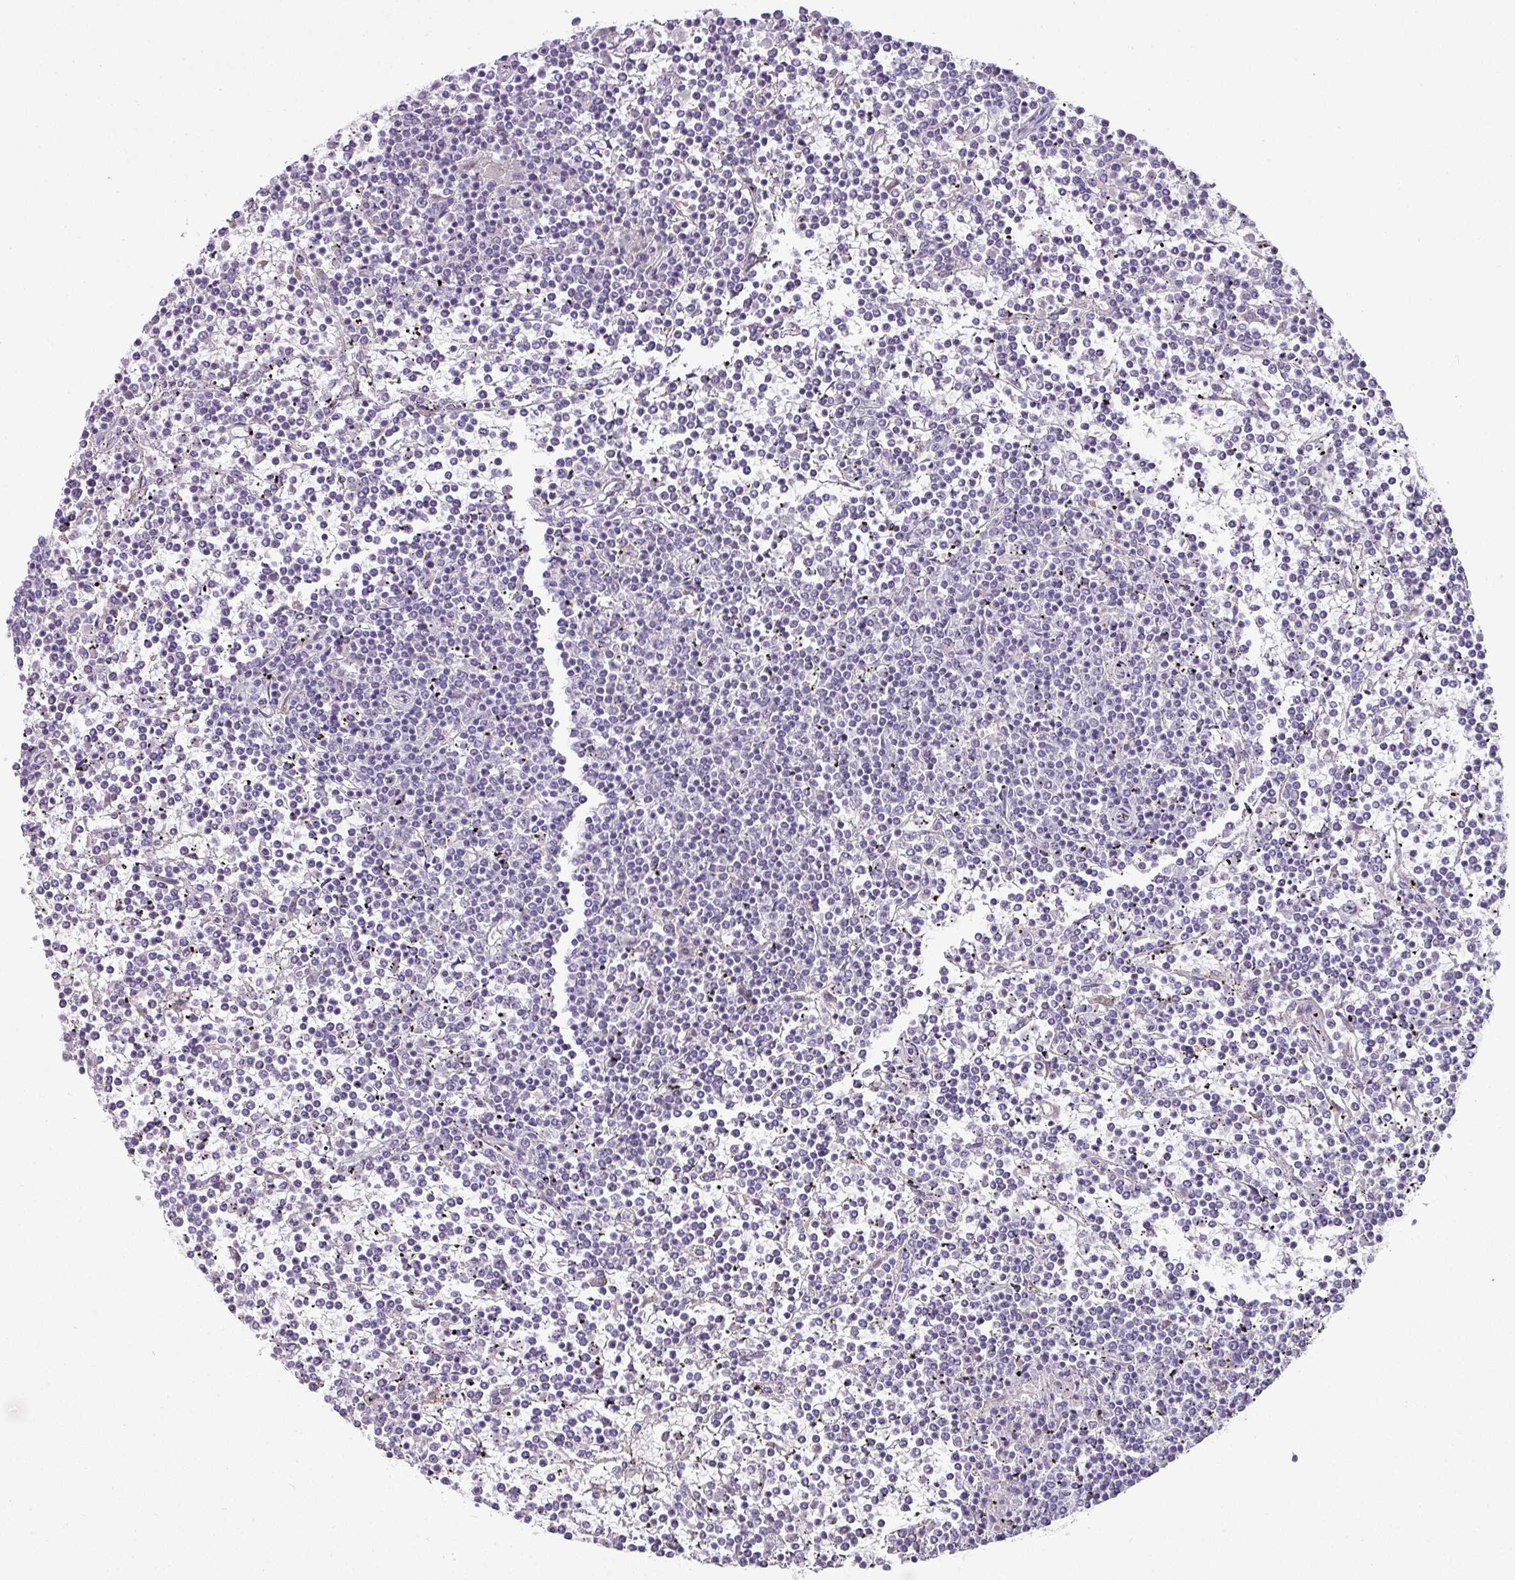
{"staining": {"intensity": "negative", "quantity": "none", "location": "none"}, "tissue": "lymphoma", "cell_type": "Tumor cells", "image_type": "cancer", "snomed": [{"axis": "morphology", "description": "Malignant lymphoma, non-Hodgkin's type, Low grade"}, {"axis": "topography", "description": "Spleen"}], "caption": "Photomicrograph shows no significant protein positivity in tumor cells of low-grade malignant lymphoma, non-Hodgkin's type. (Brightfield microscopy of DAB immunohistochemistry (IHC) at high magnification).", "gene": "FGF17", "patient": {"sex": "female", "age": 19}}